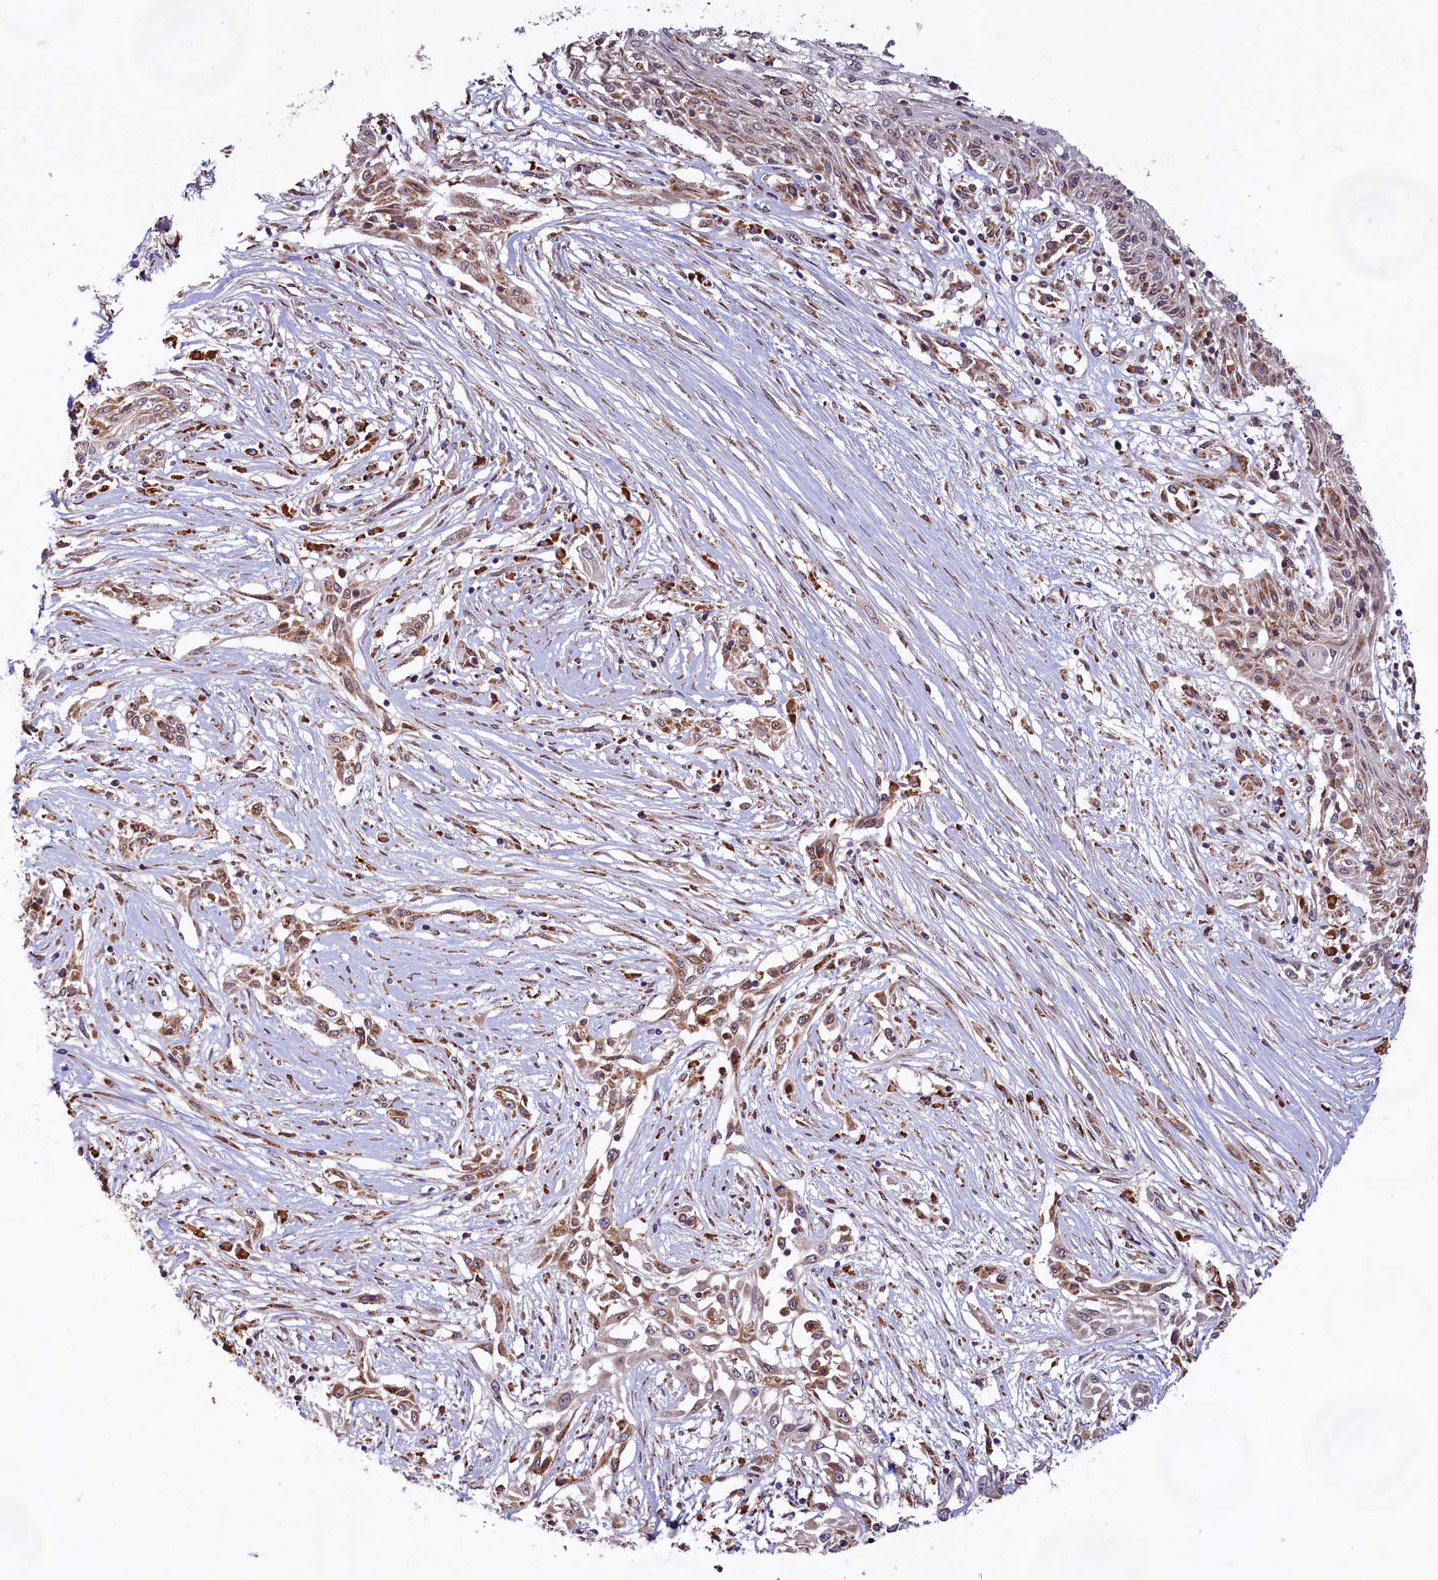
{"staining": {"intensity": "moderate", "quantity": ">75%", "location": "cytoplasmic/membranous"}, "tissue": "skin cancer", "cell_type": "Tumor cells", "image_type": "cancer", "snomed": [{"axis": "morphology", "description": "Squamous cell carcinoma, NOS"}, {"axis": "morphology", "description": "Squamous cell carcinoma, metastatic, NOS"}, {"axis": "topography", "description": "Skin"}, {"axis": "topography", "description": "Lymph node"}], "caption": "IHC micrograph of skin squamous cell carcinoma stained for a protein (brown), which displays medium levels of moderate cytoplasmic/membranous positivity in about >75% of tumor cells.", "gene": "TBC1D19", "patient": {"sex": "male", "age": 75}}